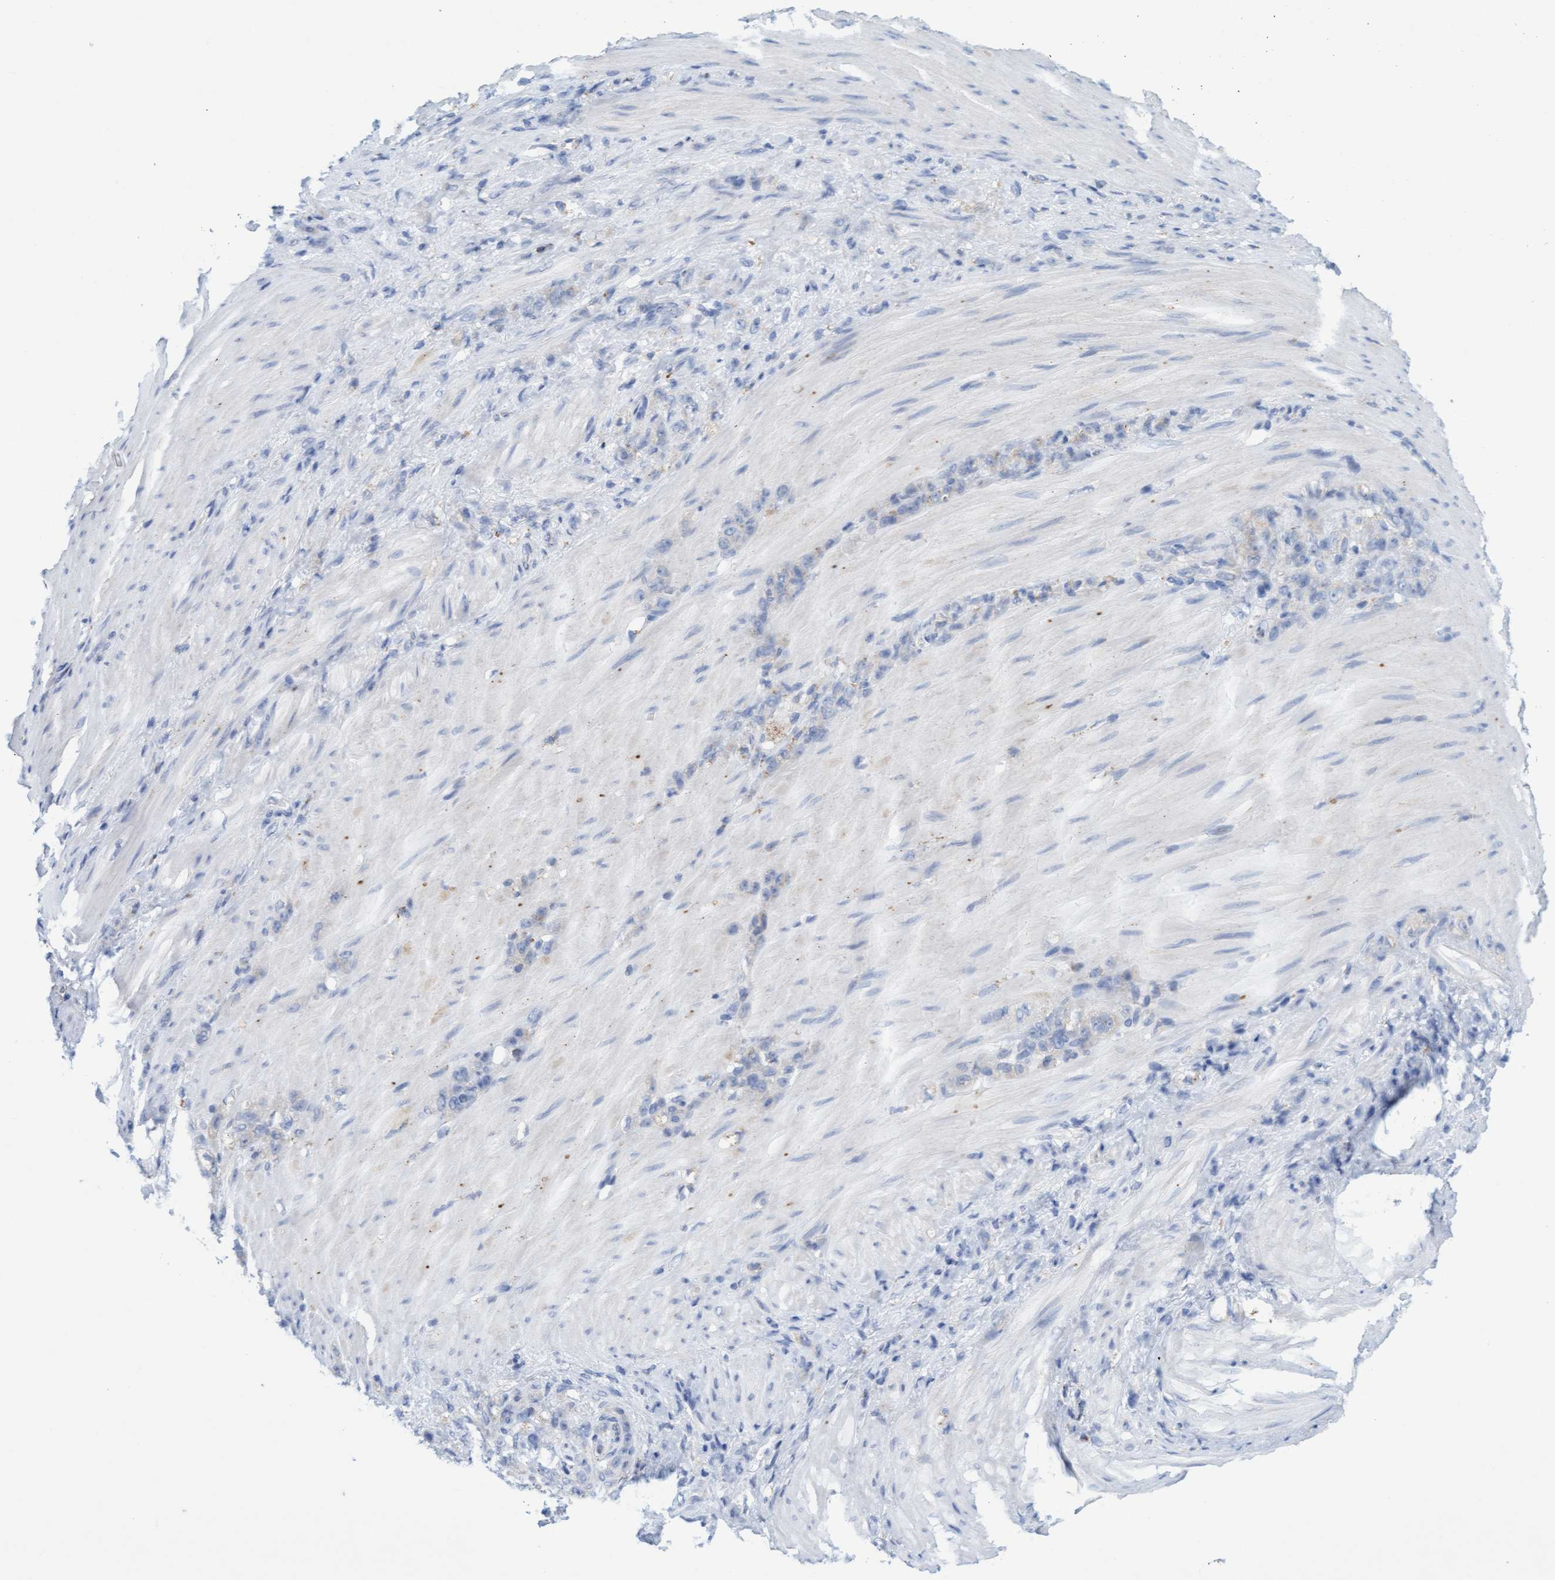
{"staining": {"intensity": "negative", "quantity": "none", "location": "none"}, "tissue": "stomach cancer", "cell_type": "Tumor cells", "image_type": "cancer", "snomed": [{"axis": "morphology", "description": "Normal tissue, NOS"}, {"axis": "morphology", "description": "Adenocarcinoma, NOS"}, {"axis": "topography", "description": "Stomach"}], "caption": "IHC image of neoplastic tissue: human stomach cancer (adenocarcinoma) stained with DAB shows no significant protein expression in tumor cells.", "gene": "SGSH", "patient": {"sex": "male", "age": 82}}